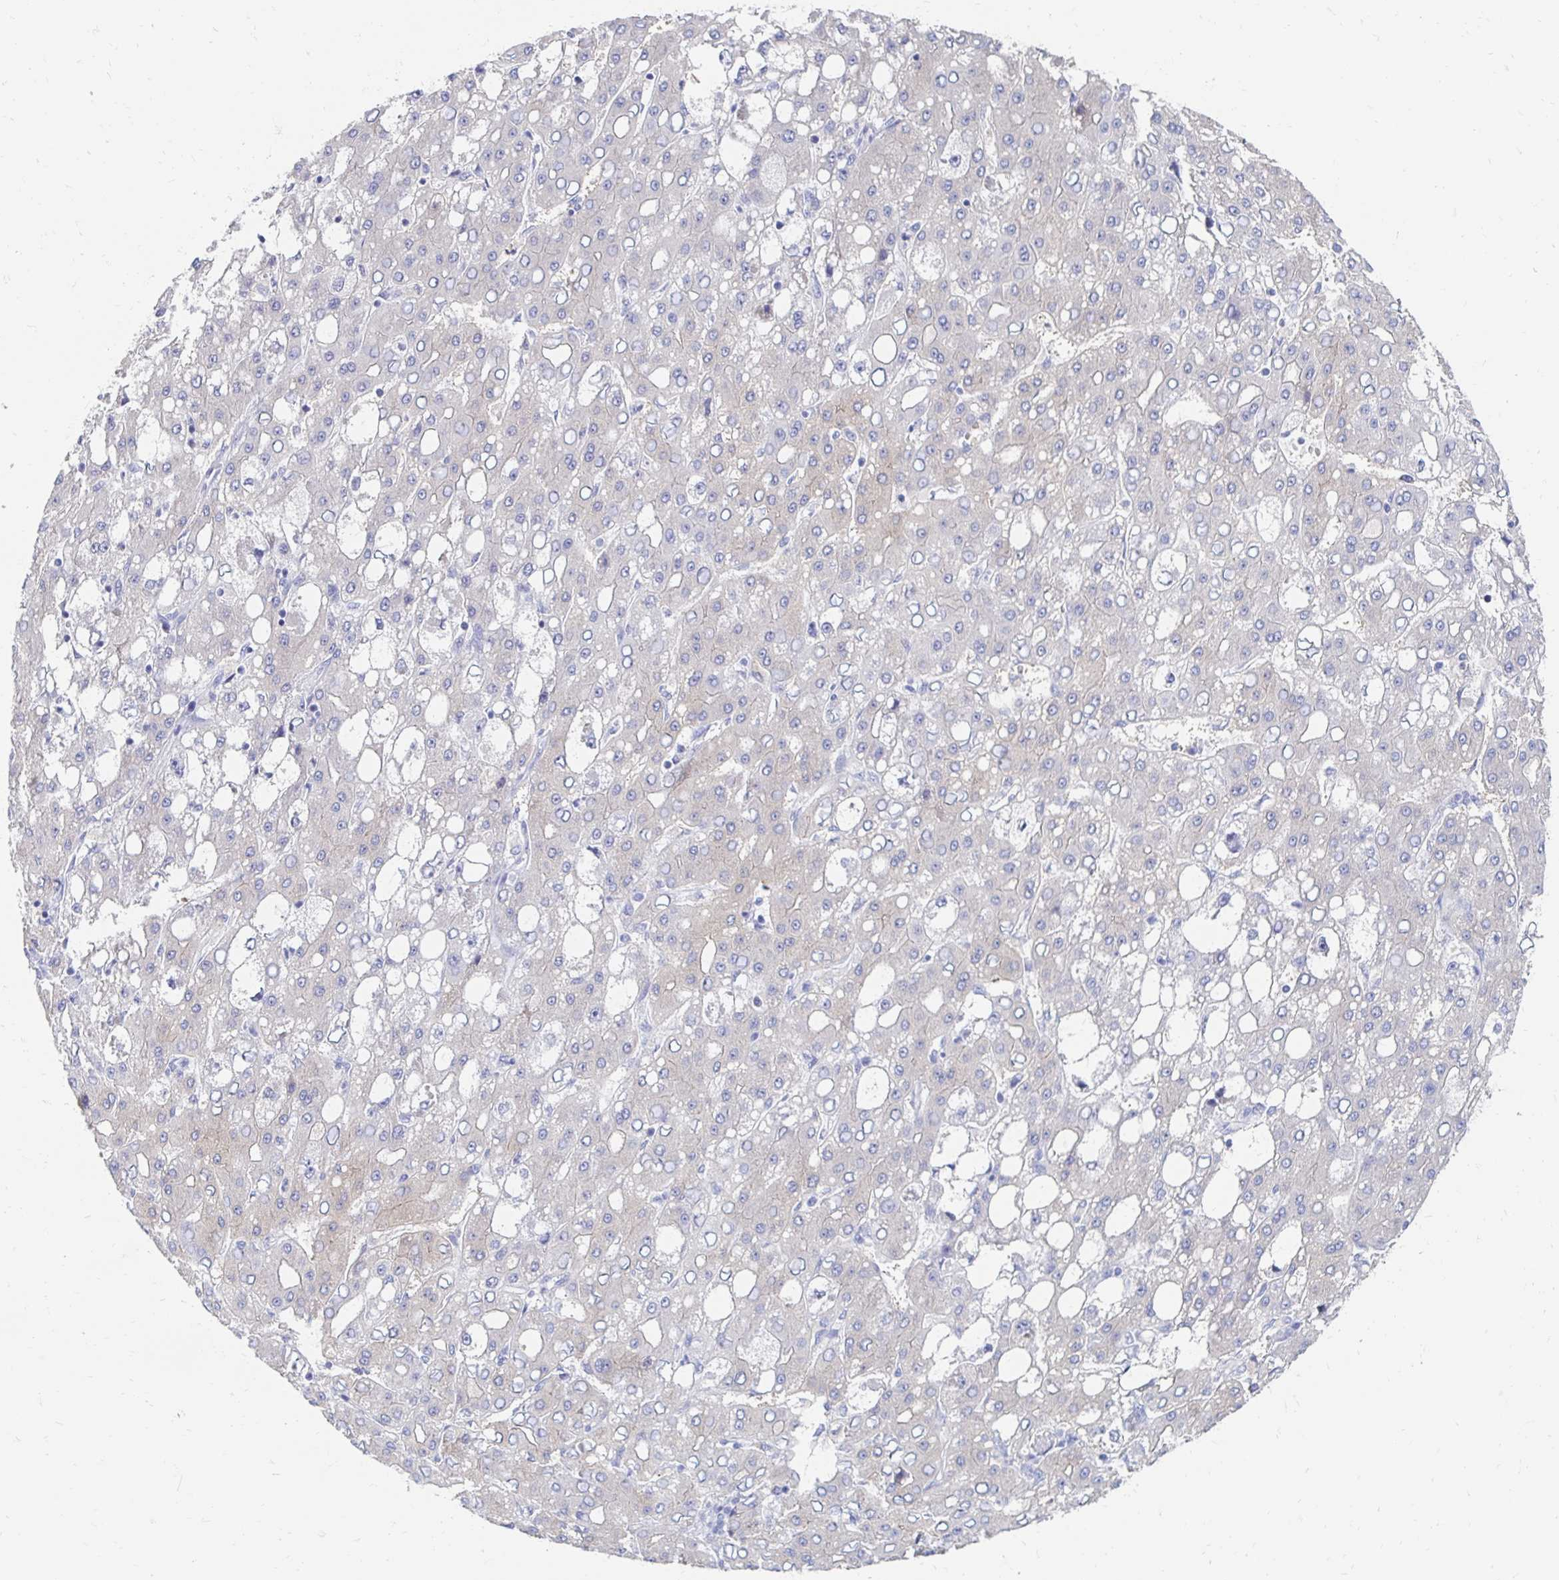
{"staining": {"intensity": "negative", "quantity": "none", "location": "none"}, "tissue": "liver cancer", "cell_type": "Tumor cells", "image_type": "cancer", "snomed": [{"axis": "morphology", "description": "Carcinoma, Hepatocellular, NOS"}, {"axis": "topography", "description": "Liver"}], "caption": "The photomicrograph displays no staining of tumor cells in hepatocellular carcinoma (liver).", "gene": "CST6", "patient": {"sex": "male", "age": 65}}